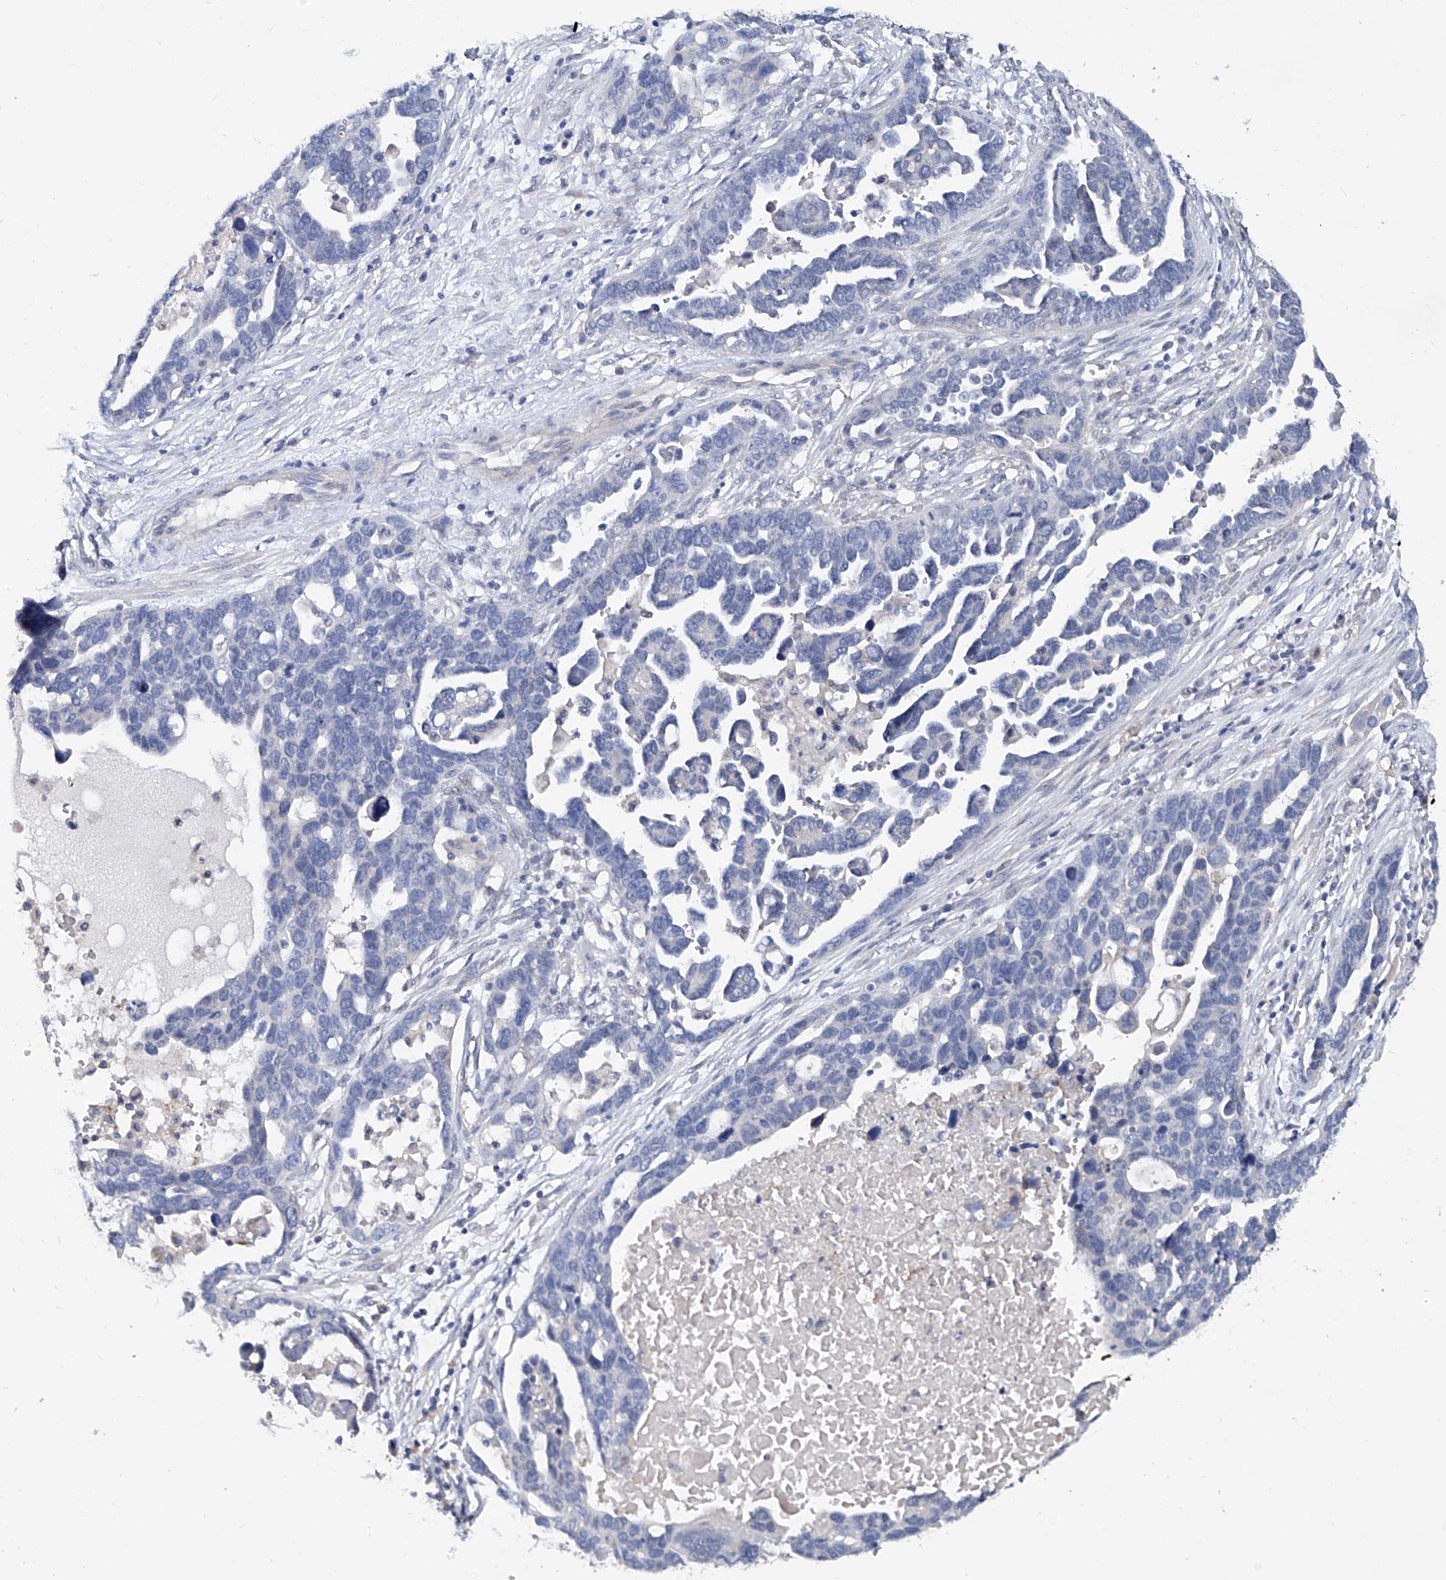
{"staining": {"intensity": "negative", "quantity": "none", "location": "none"}, "tissue": "ovarian cancer", "cell_type": "Tumor cells", "image_type": "cancer", "snomed": [{"axis": "morphology", "description": "Cystadenocarcinoma, serous, NOS"}, {"axis": "topography", "description": "Ovary"}], "caption": "Image shows no protein expression in tumor cells of ovarian cancer (serous cystadenocarcinoma) tissue.", "gene": "KLHL17", "patient": {"sex": "female", "age": 54}}